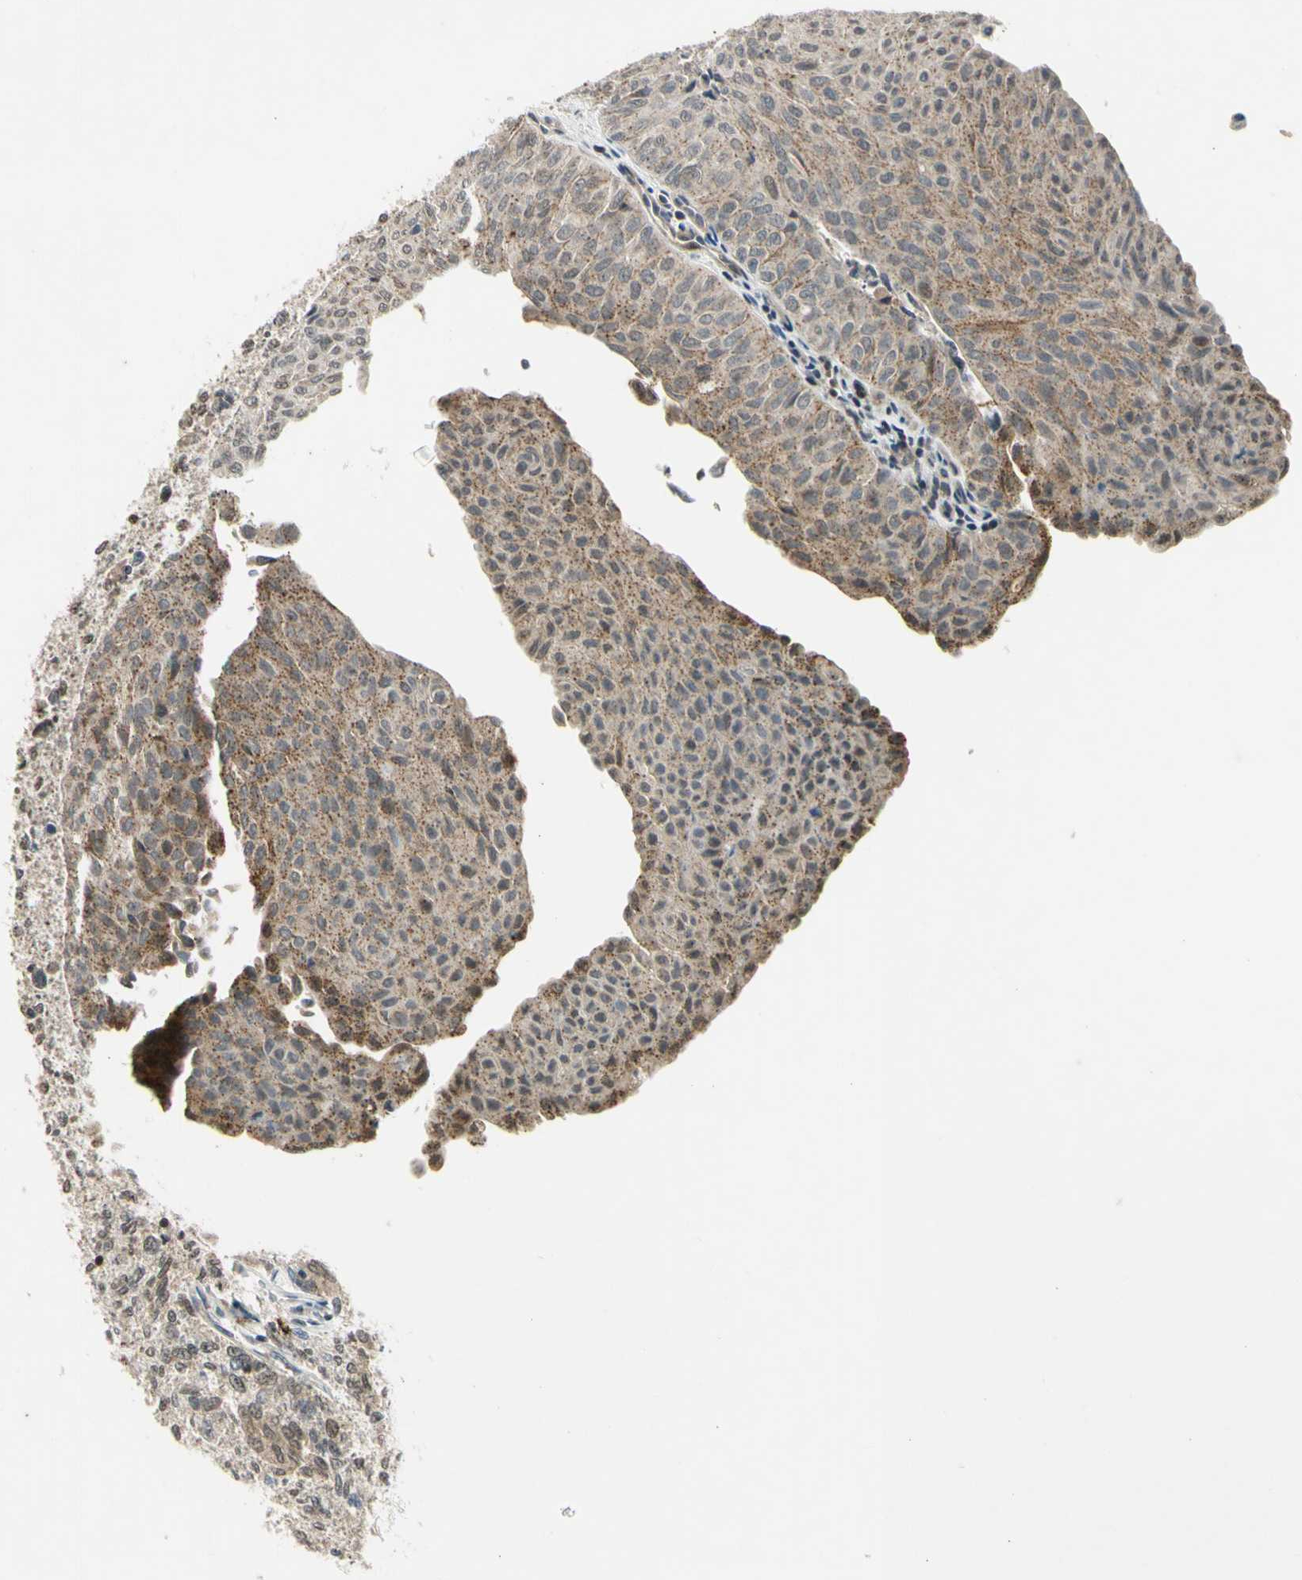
{"staining": {"intensity": "moderate", "quantity": "<25%", "location": "cytoplasmic/membranous"}, "tissue": "urothelial cancer", "cell_type": "Tumor cells", "image_type": "cancer", "snomed": [{"axis": "morphology", "description": "Urothelial carcinoma, Low grade"}, {"axis": "topography", "description": "Urinary bladder"}], "caption": "This image displays immunohistochemistry (IHC) staining of human urothelial carcinoma (low-grade), with low moderate cytoplasmic/membranous staining in approximately <25% of tumor cells.", "gene": "EFNB2", "patient": {"sex": "male", "age": 78}}